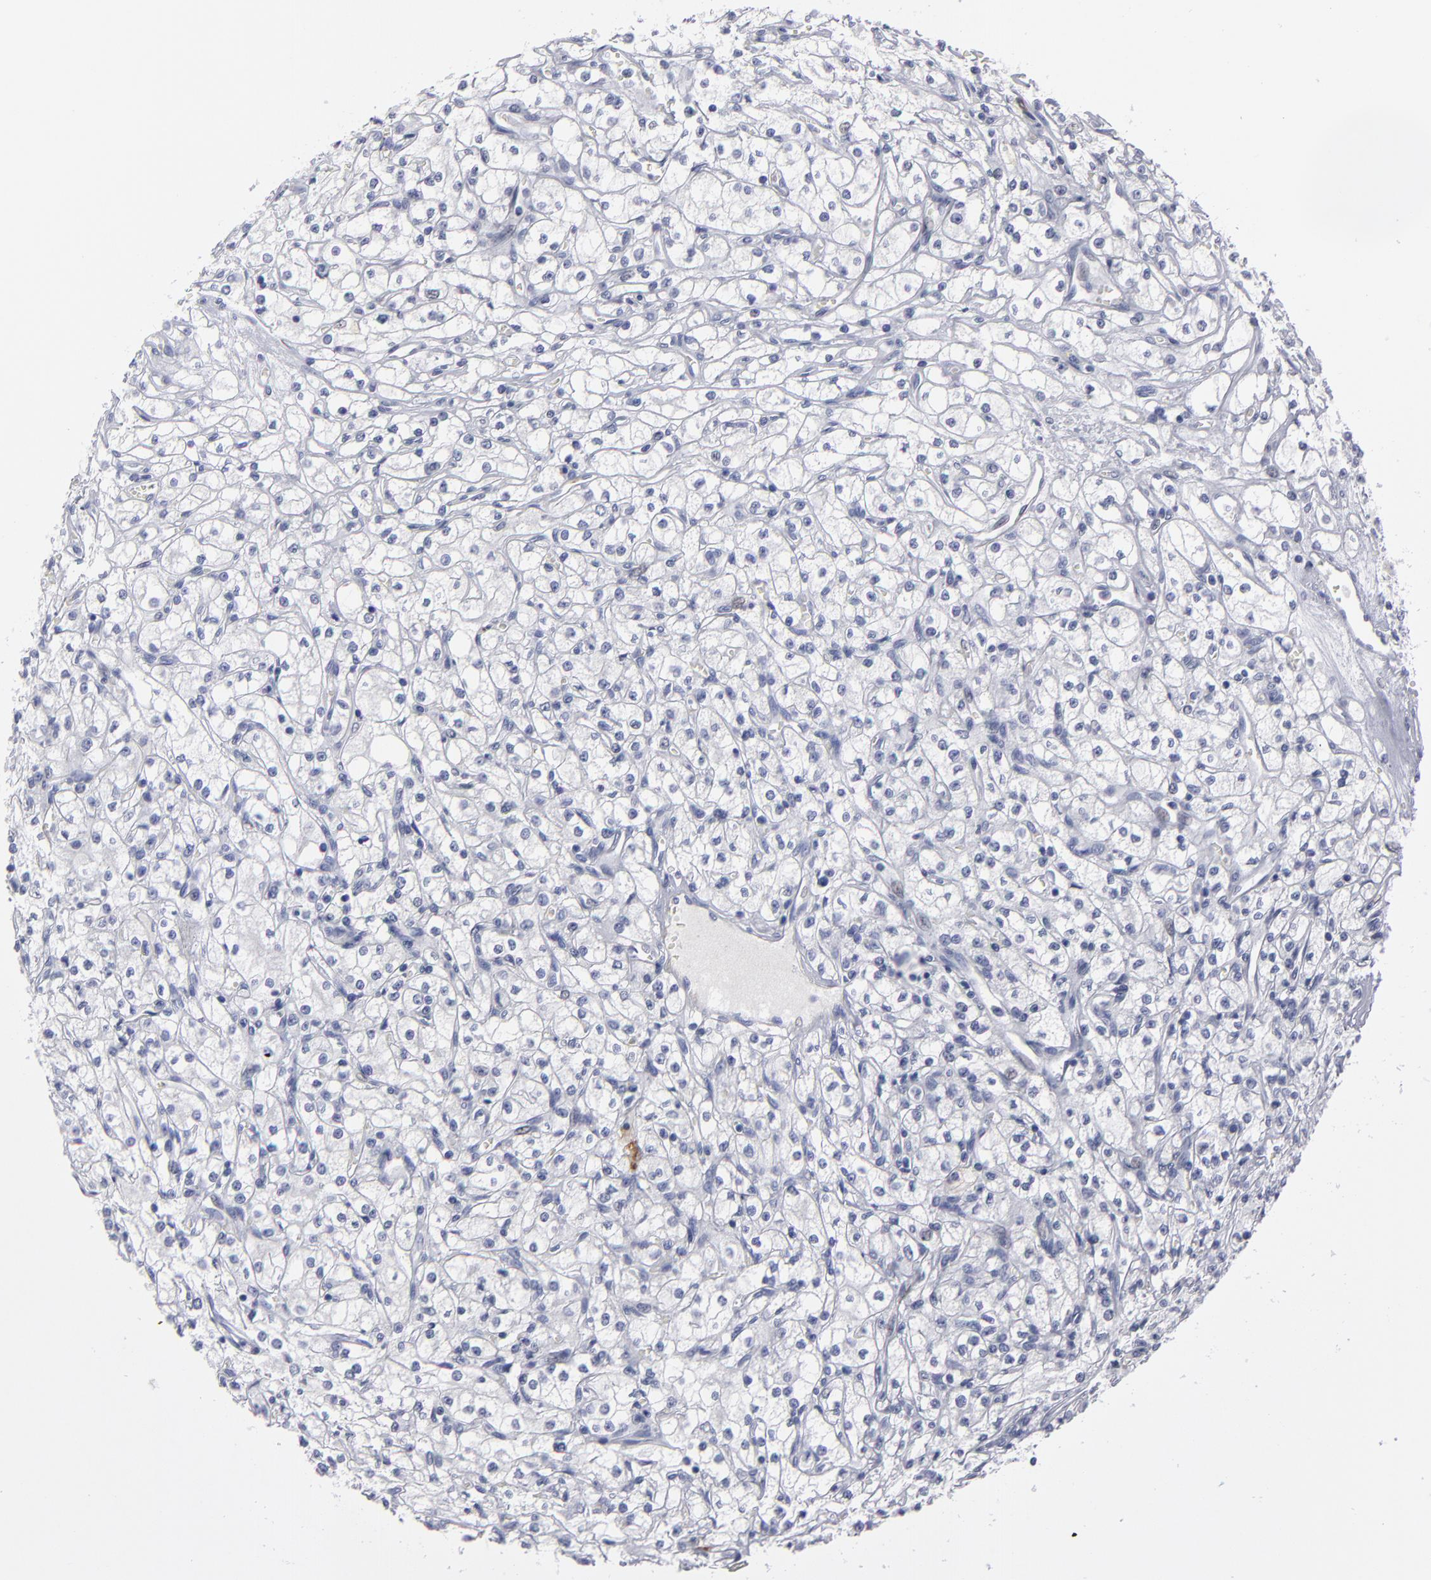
{"staining": {"intensity": "negative", "quantity": "none", "location": "none"}, "tissue": "renal cancer", "cell_type": "Tumor cells", "image_type": "cancer", "snomed": [{"axis": "morphology", "description": "Adenocarcinoma, NOS"}, {"axis": "topography", "description": "Kidney"}], "caption": "An immunohistochemistry (IHC) histopathology image of renal cancer (adenocarcinoma) is shown. There is no staining in tumor cells of renal cancer (adenocarcinoma).", "gene": "CADM3", "patient": {"sex": "male", "age": 61}}